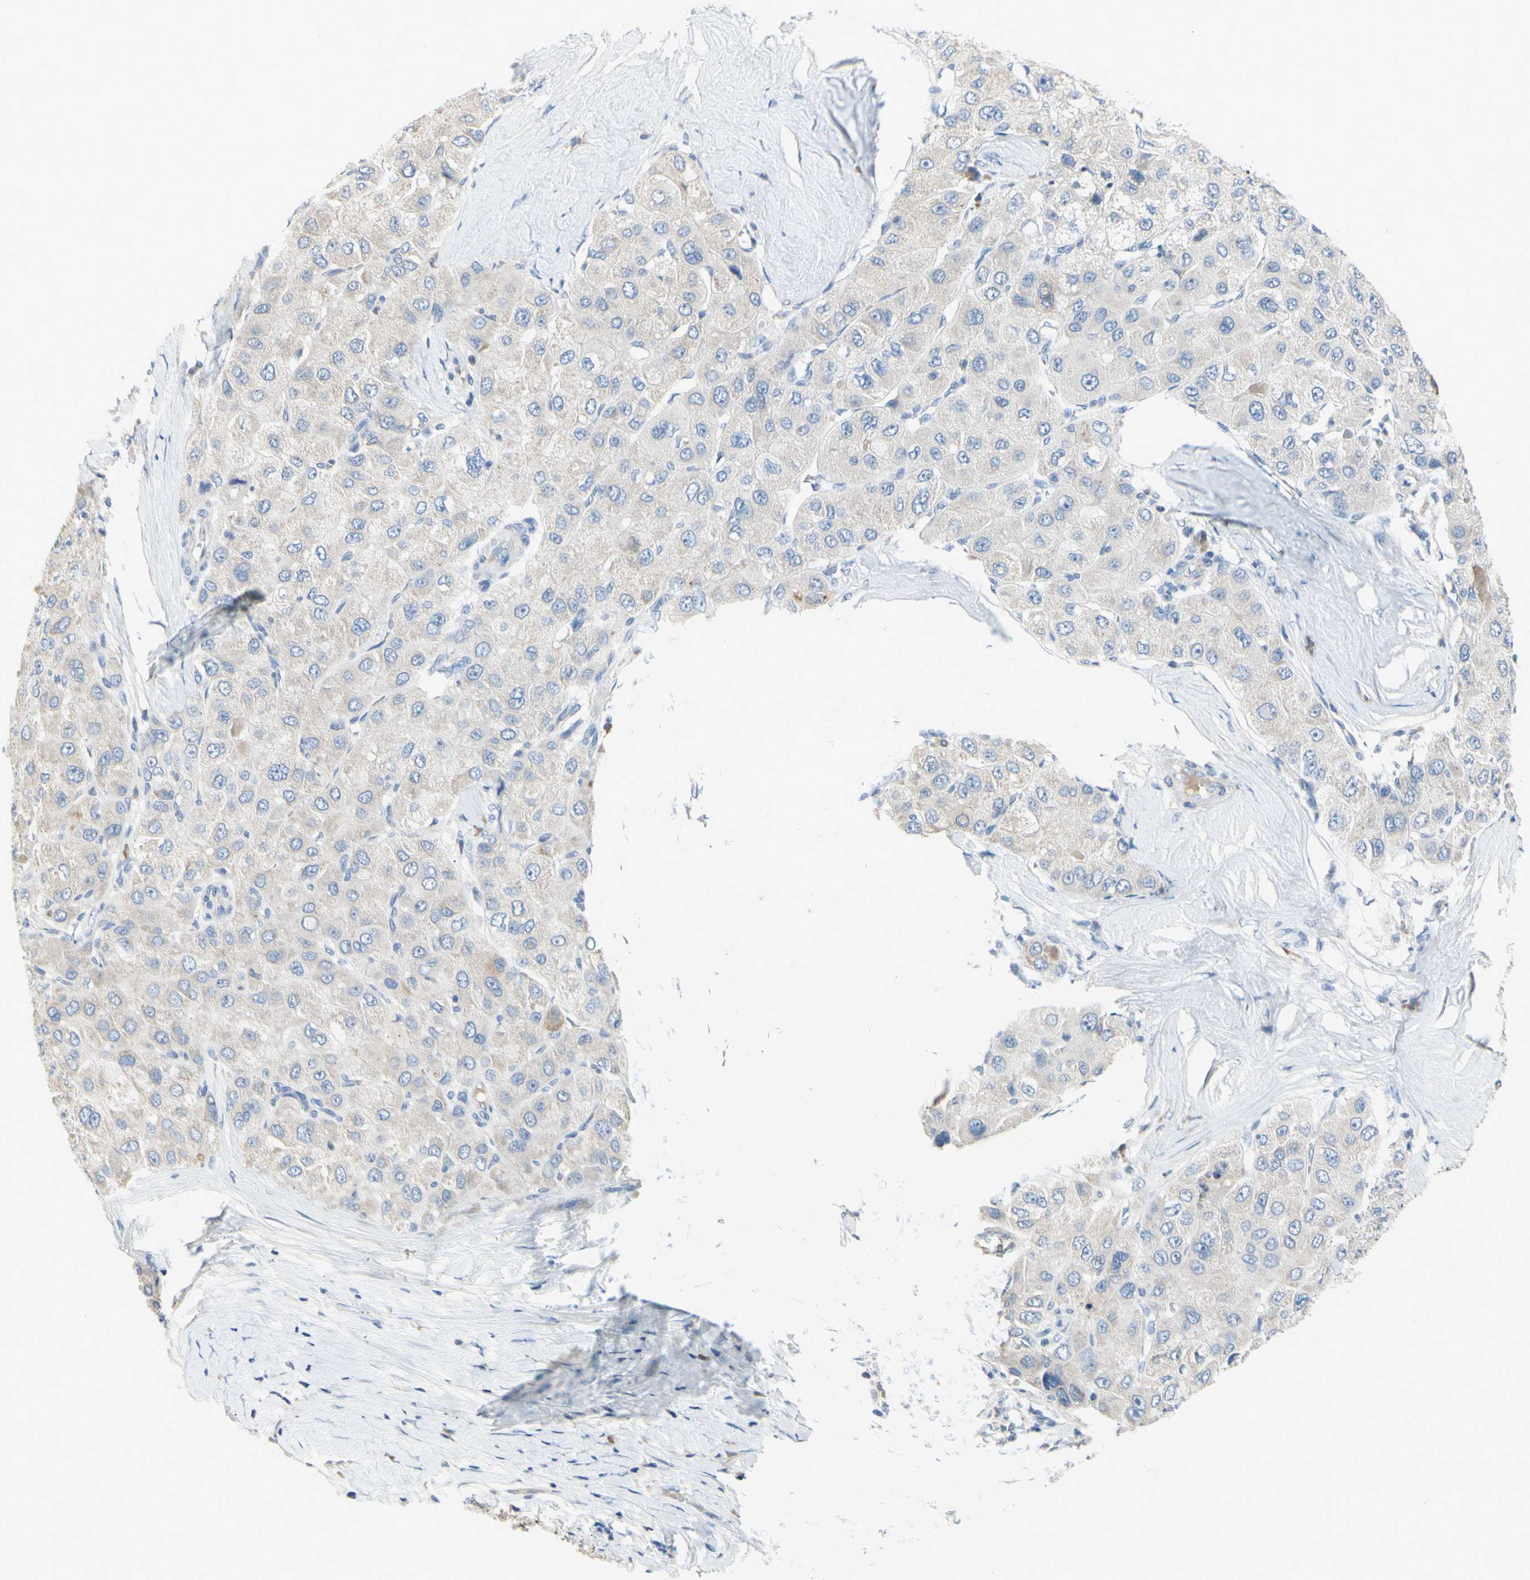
{"staining": {"intensity": "weak", "quantity": ">75%", "location": "cytoplasmic/membranous"}, "tissue": "liver cancer", "cell_type": "Tumor cells", "image_type": "cancer", "snomed": [{"axis": "morphology", "description": "Carcinoma, Hepatocellular, NOS"}, {"axis": "topography", "description": "Liver"}], "caption": "A micrograph of liver cancer stained for a protein displays weak cytoplasmic/membranous brown staining in tumor cells. (DAB (3,3'-diaminobenzidine) IHC, brown staining for protein, blue staining for nuclei).", "gene": "MUC1", "patient": {"sex": "male", "age": 80}}